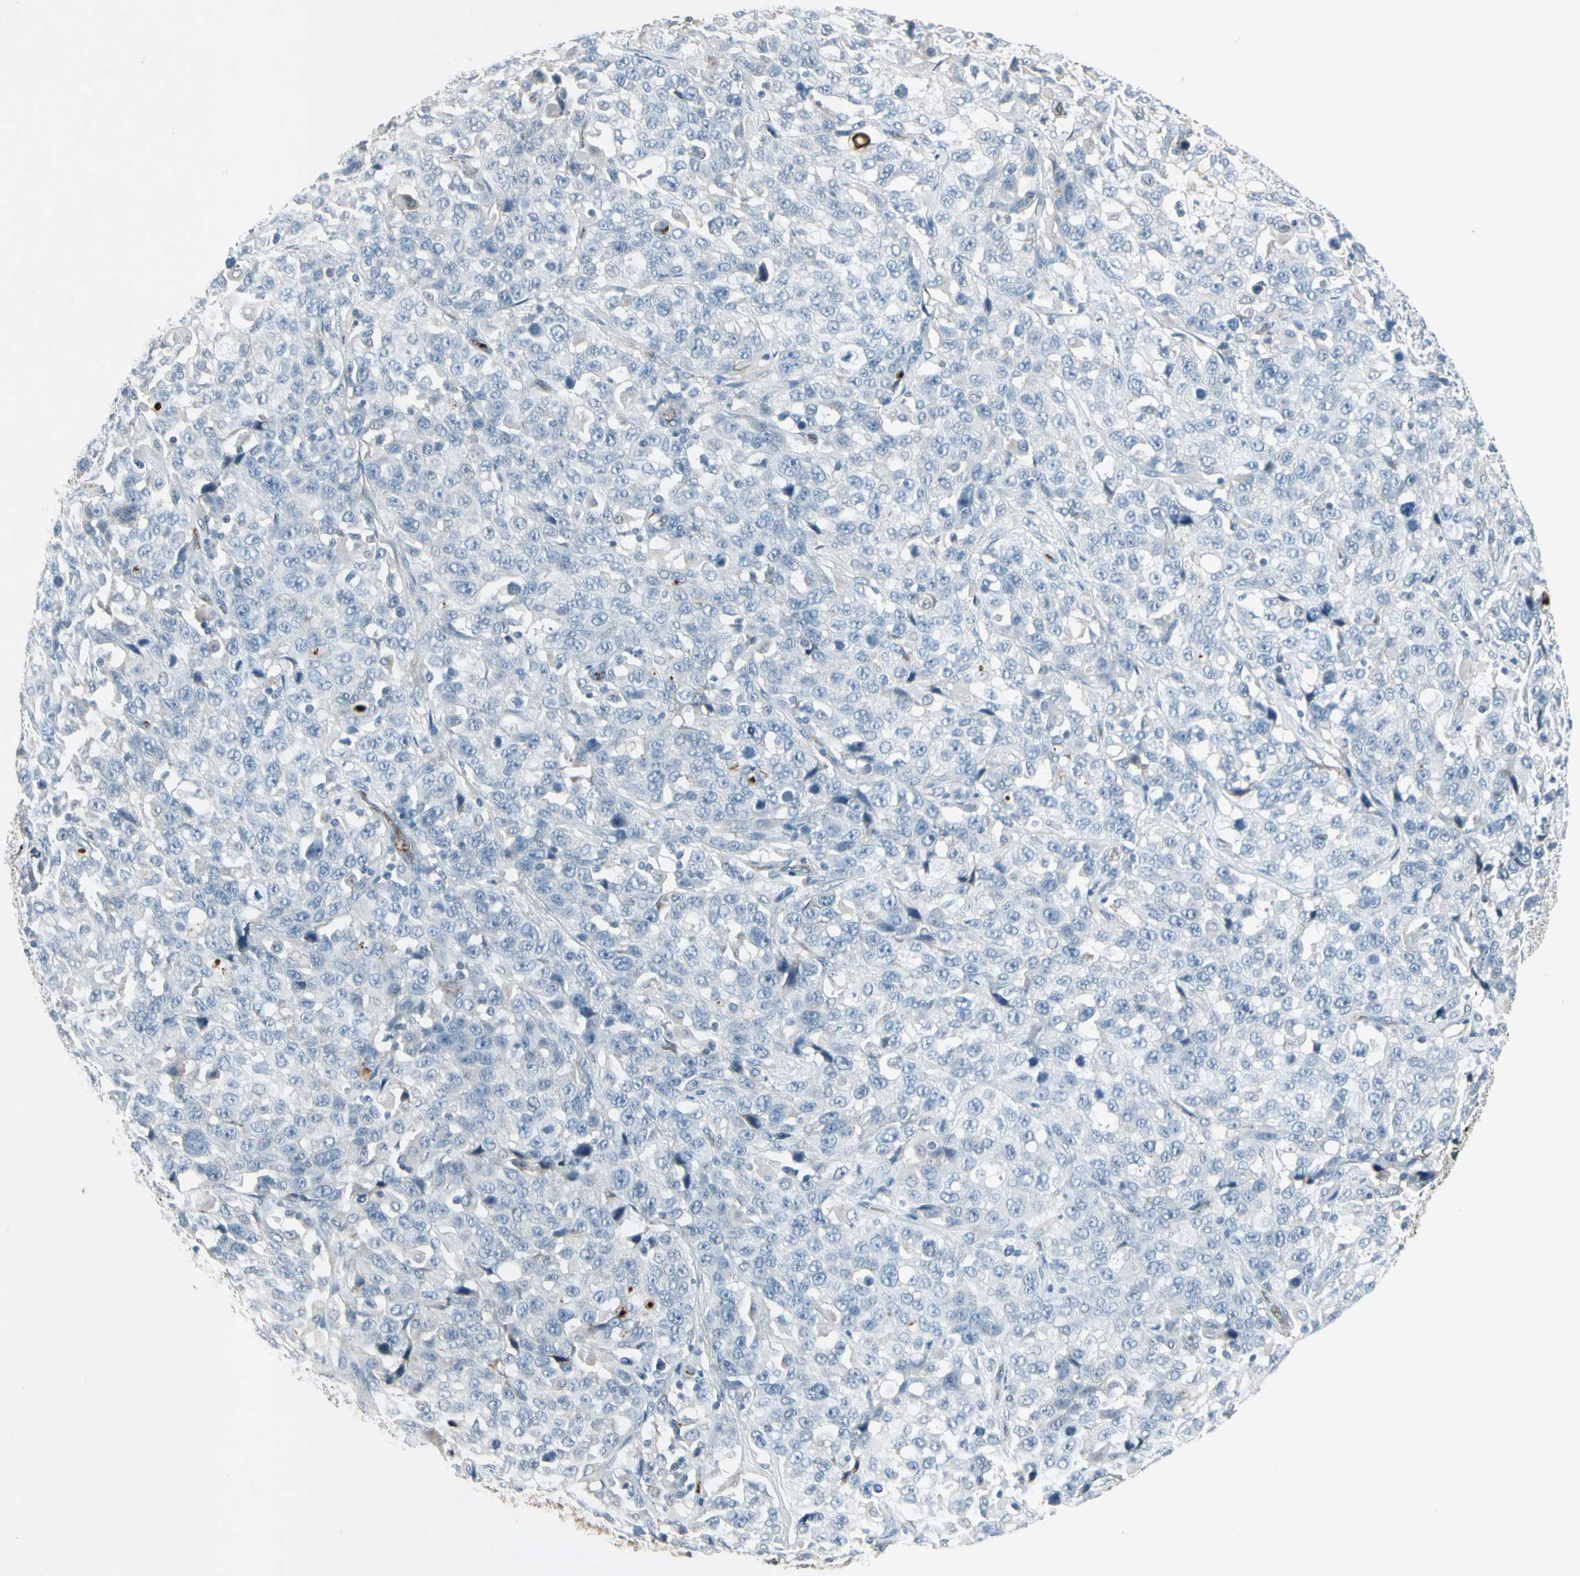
{"staining": {"intensity": "negative", "quantity": "none", "location": "none"}, "tissue": "stomach cancer", "cell_type": "Tumor cells", "image_type": "cancer", "snomed": [{"axis": "morphology", "description": "Normal tissue, NOS"}, {"axis": "morphology", "description": "Adenocarcinoma, NOS"}, {"axis": "topography", "description": "Stomach"}], "caption": "Photomicrograph shows no significant protein positivity in tumor cells of adenocarcinoma (stomach).", "gene": "IGHM", "patient": {"sex": "male", "age": 48}}